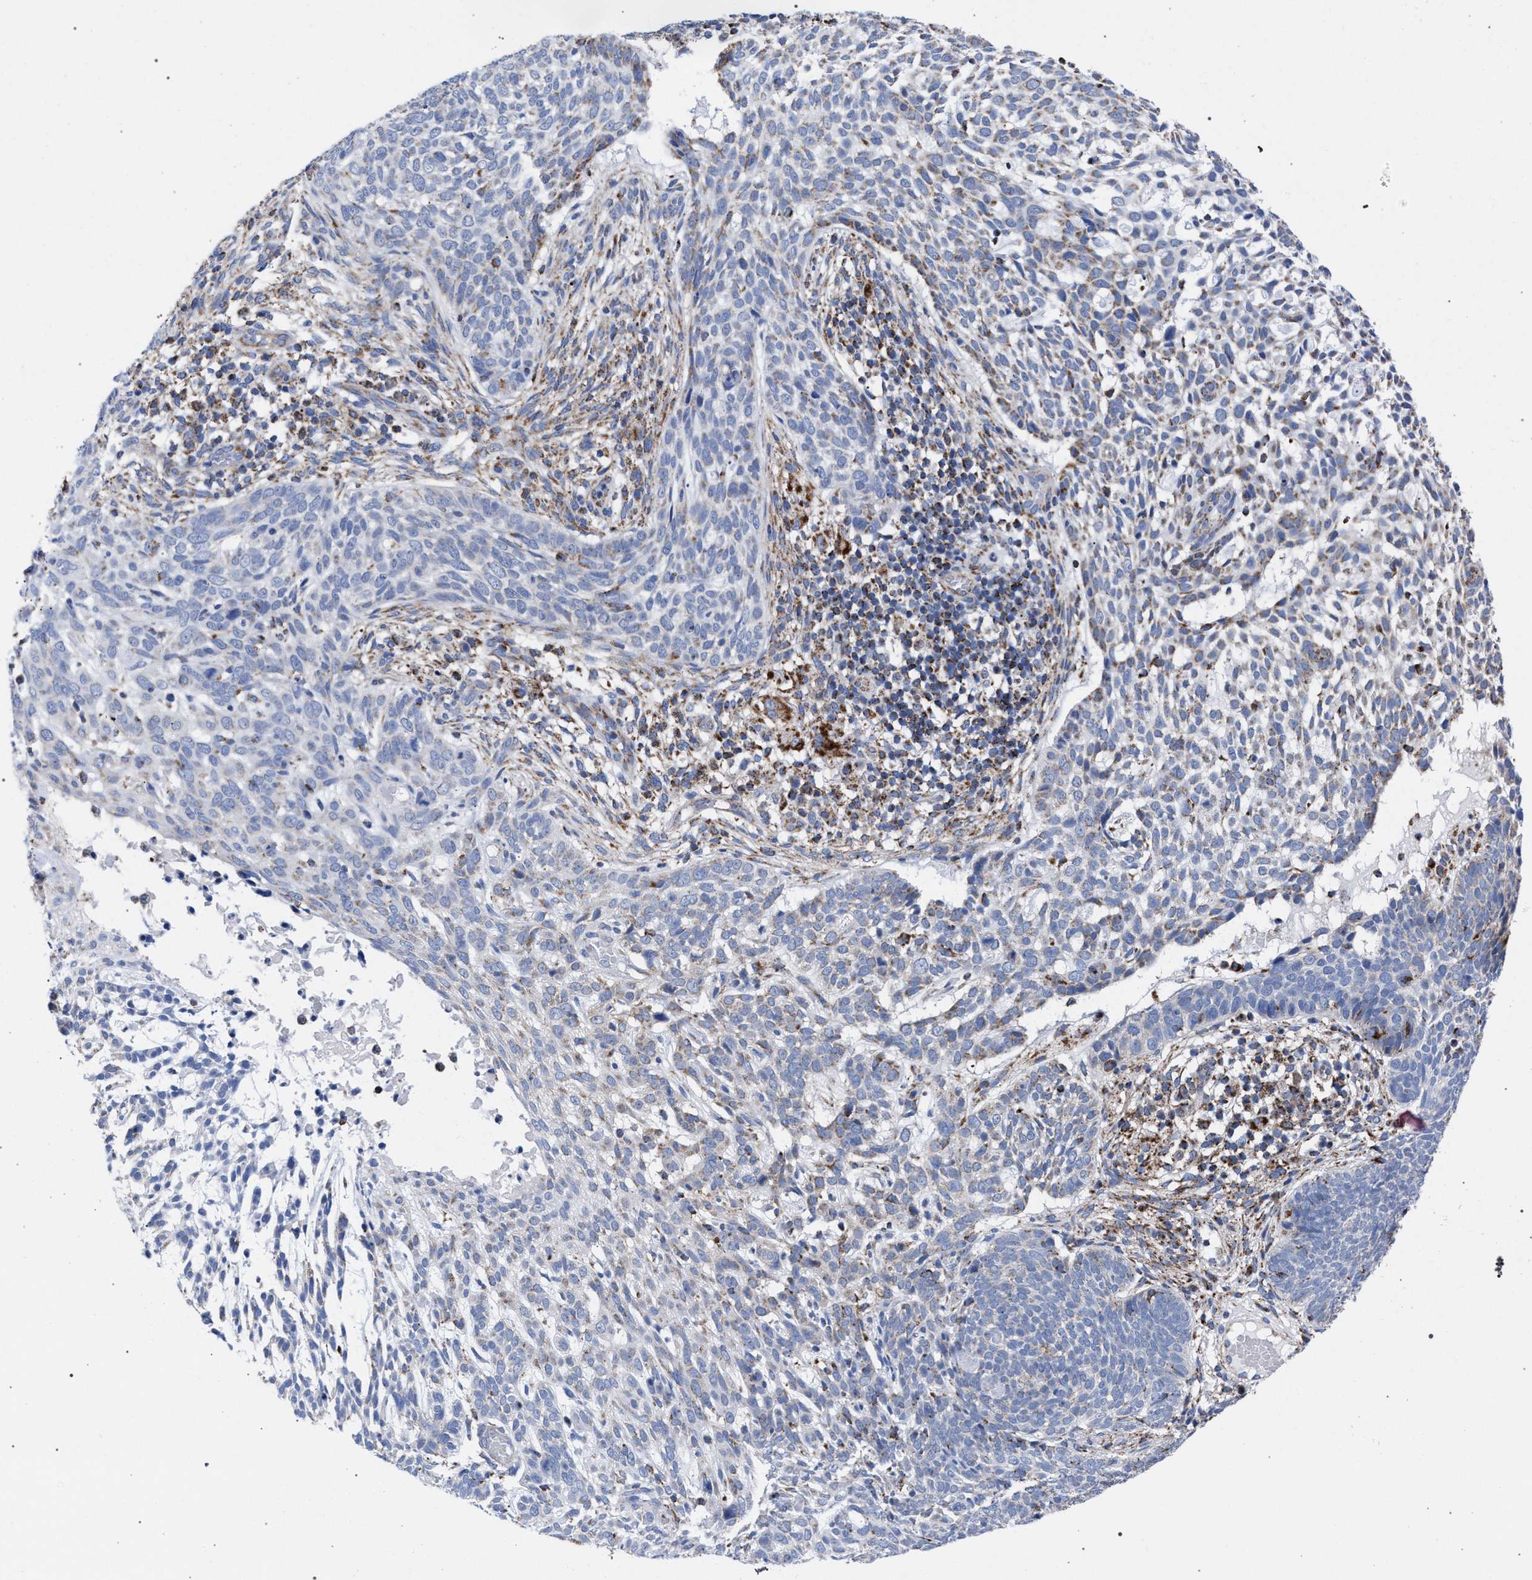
{"staining": {"intensity": "moderate", "quantity": "<25%", "location": "cytoplasmic/membranous"}, "tissue": "skin cancer", "cell_type": "Tumor cells", "image_type": "cancer", "snomed": [{"axis": "morphology", "description": "Basal cell carcinoma"}, {"axis": "topography", "description": "Skin"}], "caption": "IHC (DAB (3,3'-diaminobenzidine)) staining of human skin cancer (basal cell carcinoma) exhibits moderate cytoplasmic/membranous protein positivity in about <25% of tumor cells. The staining was performed using DAB (3,3'-diaminobenzidine), with brown indicating positive protein expression. Nuclei are stained blue with hematoxylin.", "gene": "ACADS", "patient": {"sex": "female", "age": 64}}